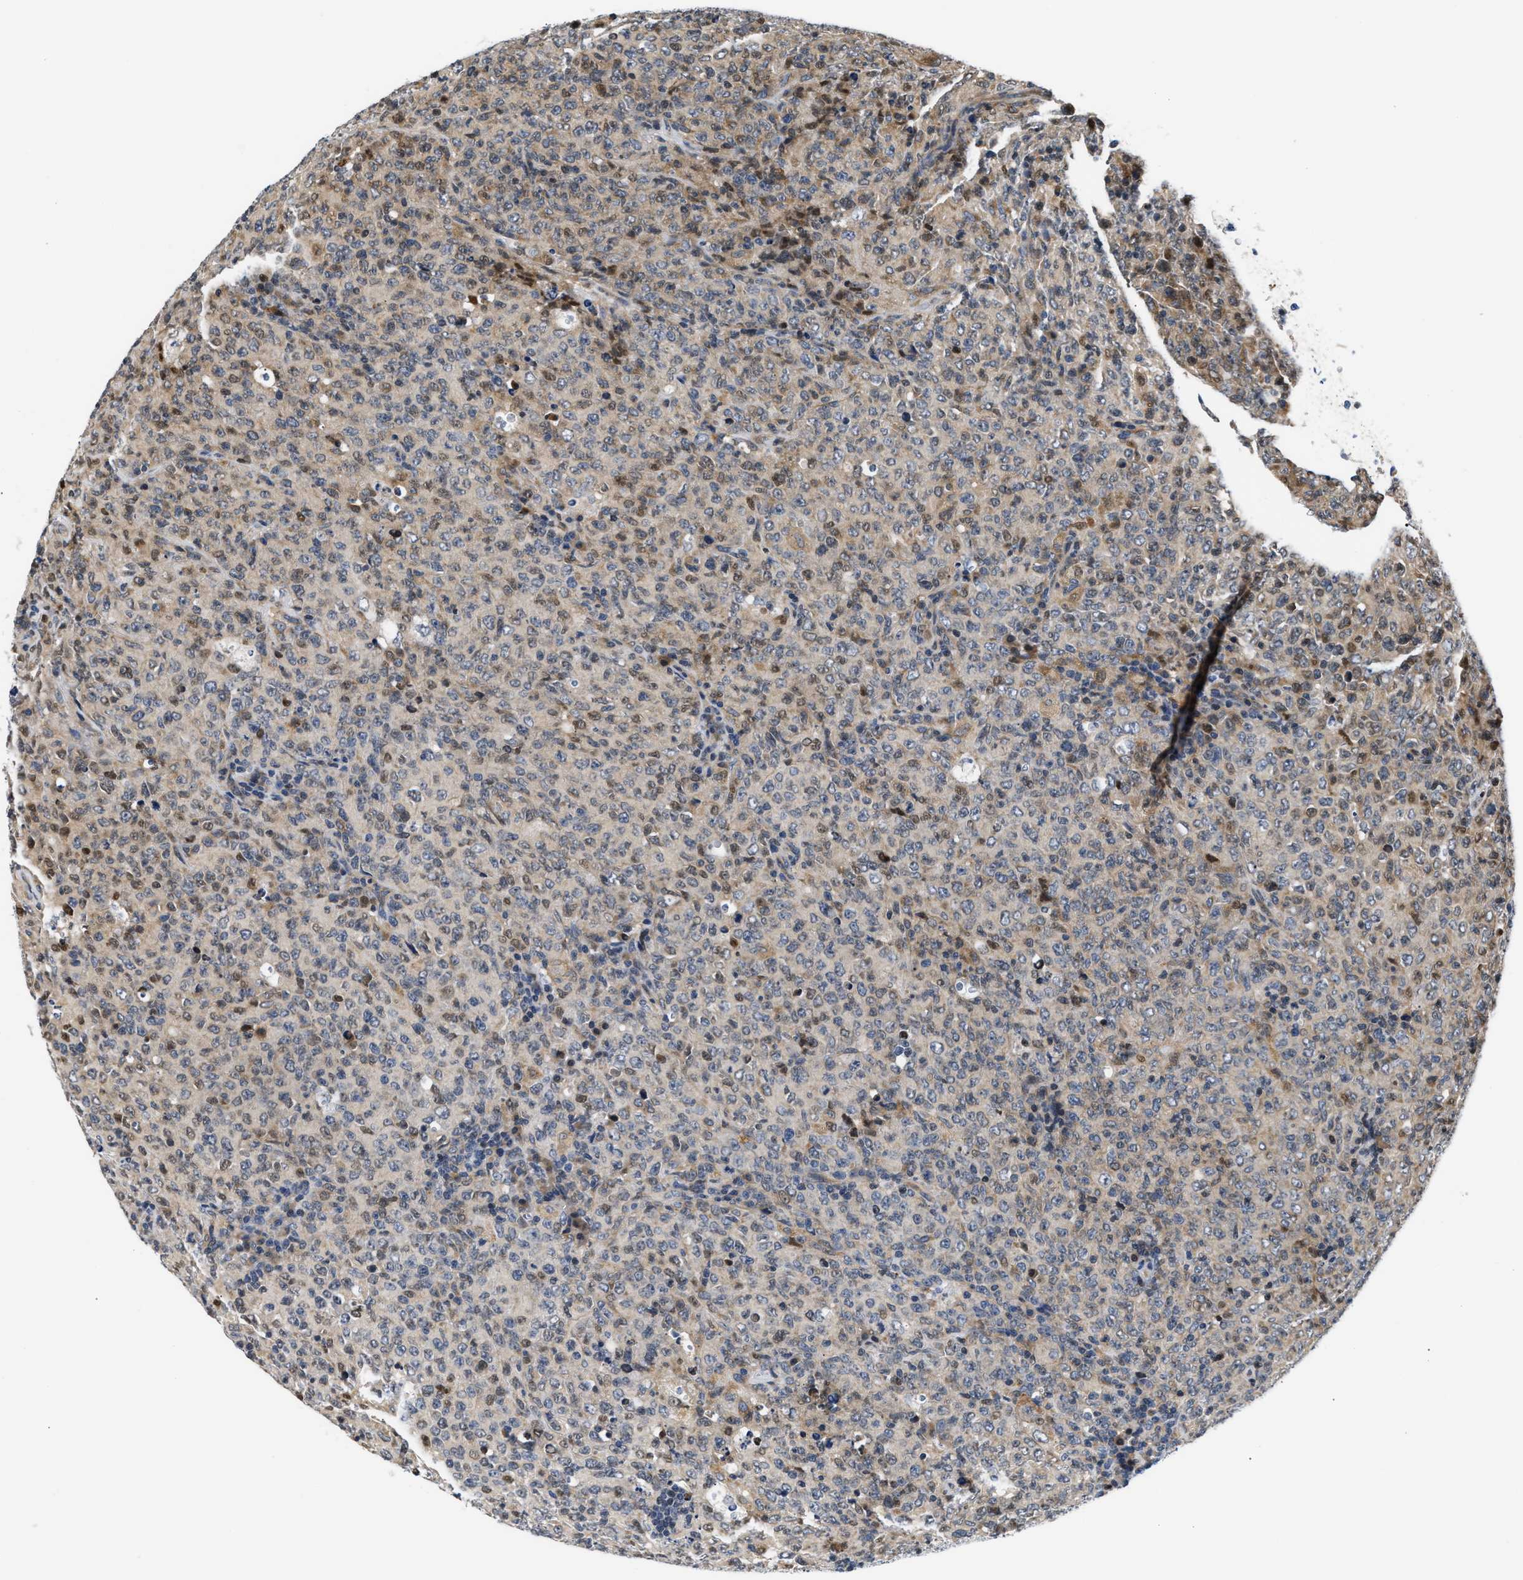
{"staining": {"intensity": "weak", "quantity": "<25%", "location": "cytoplasmic/membranous"}, "tissue": "lymphoma", "cell_type": "Tumor cells", "image_type": "cancer", "snomed": [{"axis": "morphology", "description": "Malignant lymphoma, non-Hodgkin's type, High grade"}, {"axis": "topography", "description": "Tonsil"}], "caption": "Human malignant lymphoma, non-Hodgkin's type (high-grade) stained for a protein using immunohistochemistry (IHC) shows no expression in tumor cells.", "gene": "TNIP2", "patient": {"sex": "female", "age": 36}}